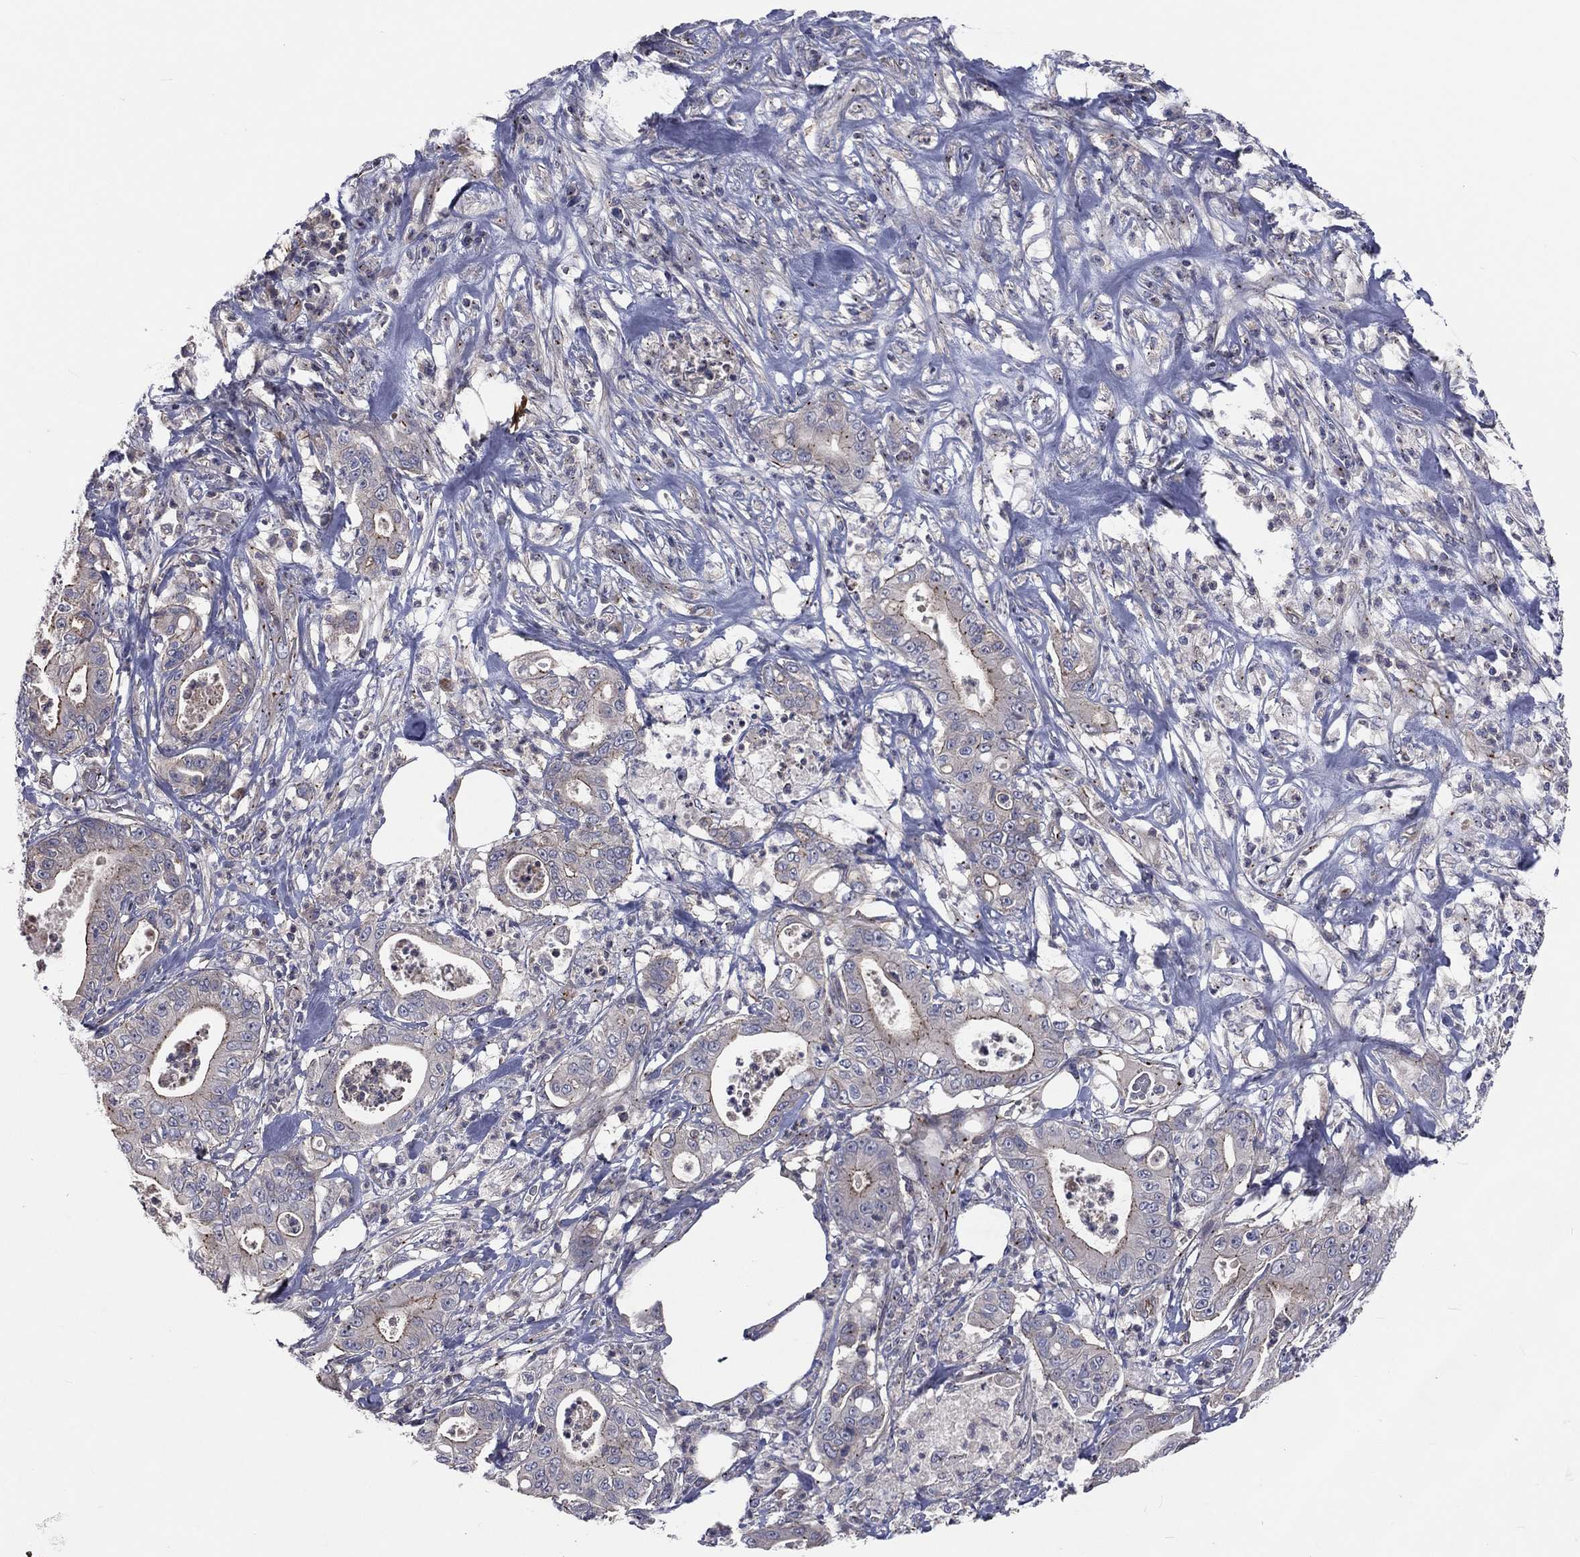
{"staining": {"intensity": "weak", "quantity": "25%-75%", "location": "cytoplasmic/membranous"}, "tissue": "pancreatic cancer", "cell_type": "Tumor cells", "image_type": "cancer", "snomed": [{"axis": "morphology", "description": "Adenocarcinoma, NOS"}, {"axis": "topography", "description": "Pancreas"}], "caption": "An image of human adenocarcinoma (pancreatic) stained for a protein demonstrates weak cytoplasmic/membranous brown staining in tumor cells.", "gene": "CROCC", "patient": {"sex": "male", "age": 71}}